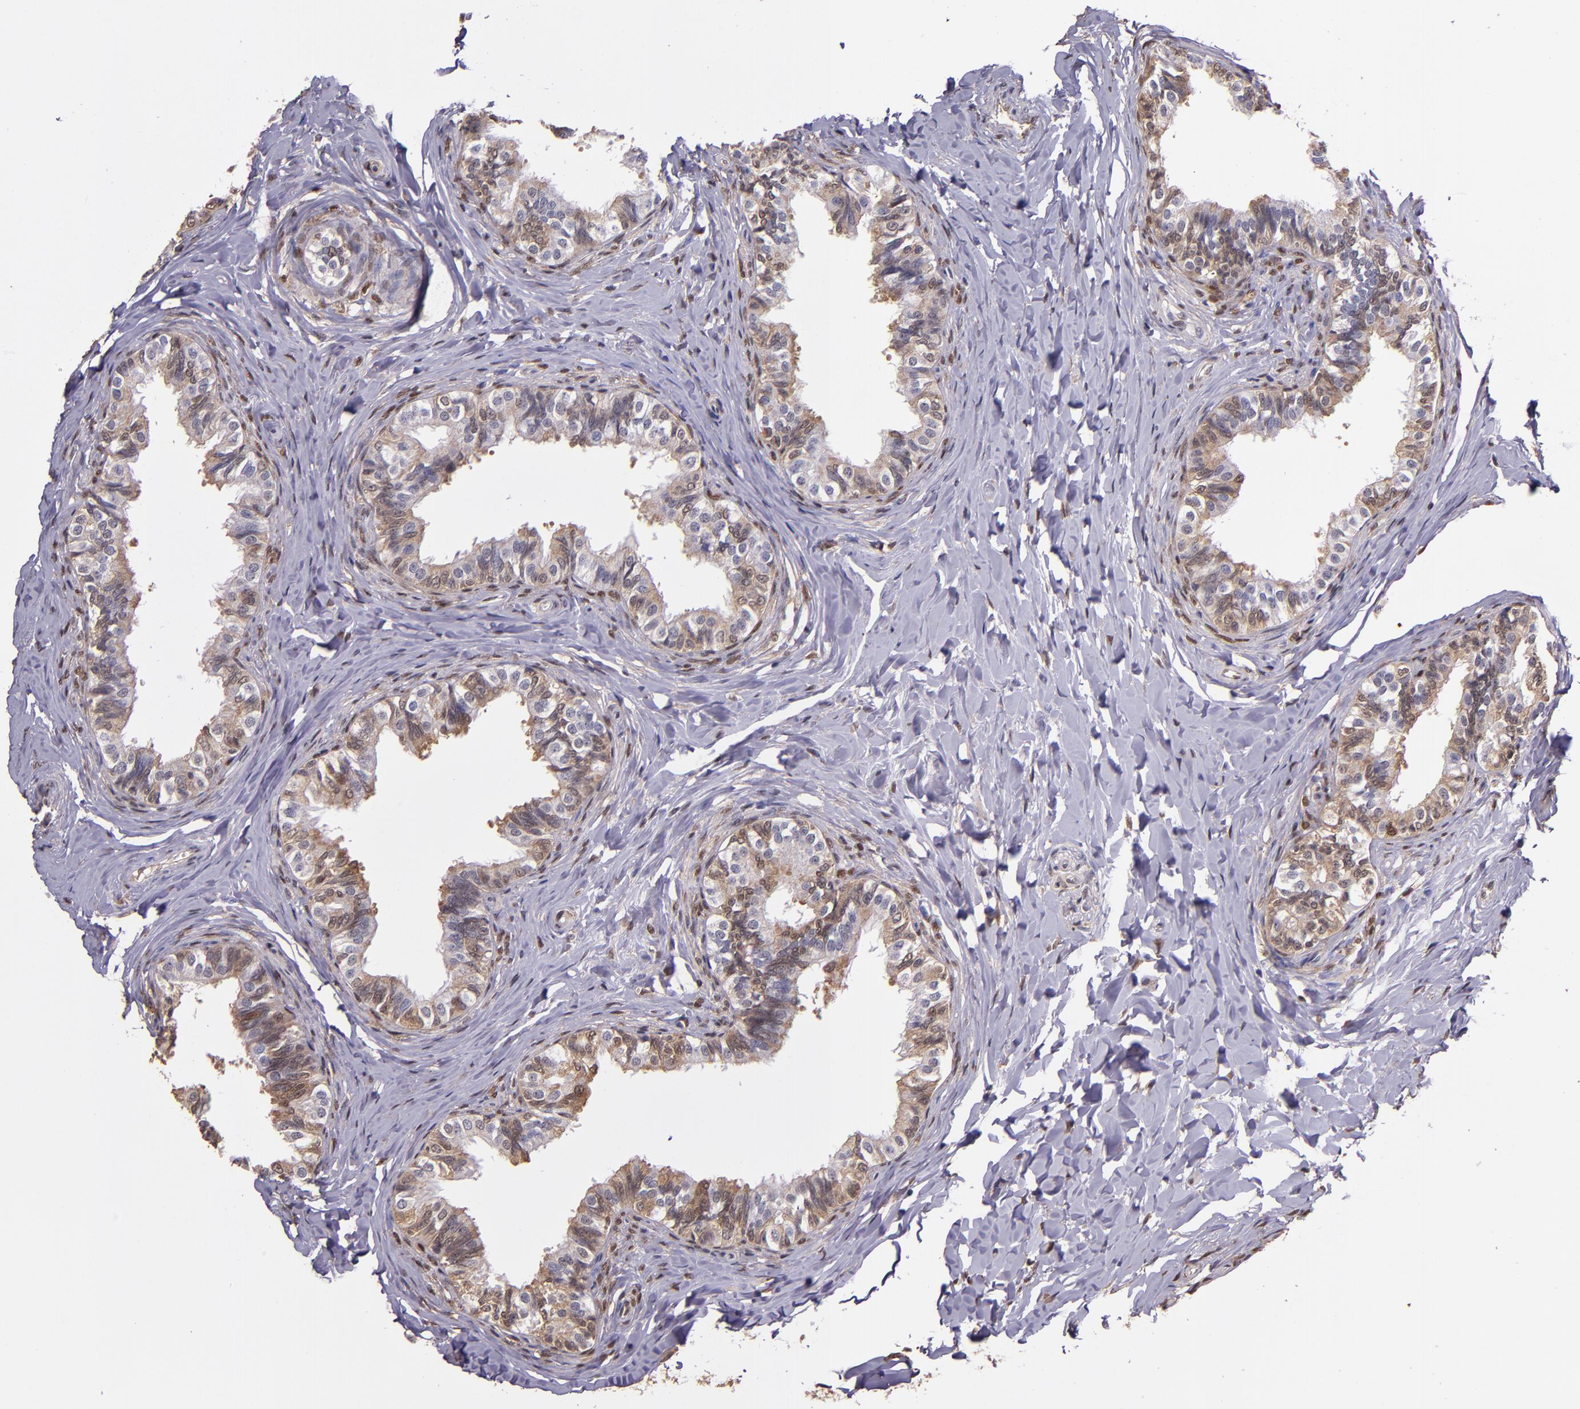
{"staining": {"intensity": "moderate", "quantity": ">75%", "location": "cytoplasmic/membranous,nuclear"}, "tissue": "epididymis", "cell_type": "Glandular cells", "image_type": "normal", "snomed": [{"axis": "morphology", "description": "Normal tissue, NOS"}, {"axis": "topography", "description": "Soft tissue"}, {"axis": "topography", "description": "Epididymis"}], "caption": "Immunohistochemistry (IHC) (DAB) staining of benign epididymis exhibits moderate cytoplasmic/membranous,nuclear protein positivity in about >75% of glandular cells.", "gene": "STAT6", "patient": {"sex": "male", "age": 26}}